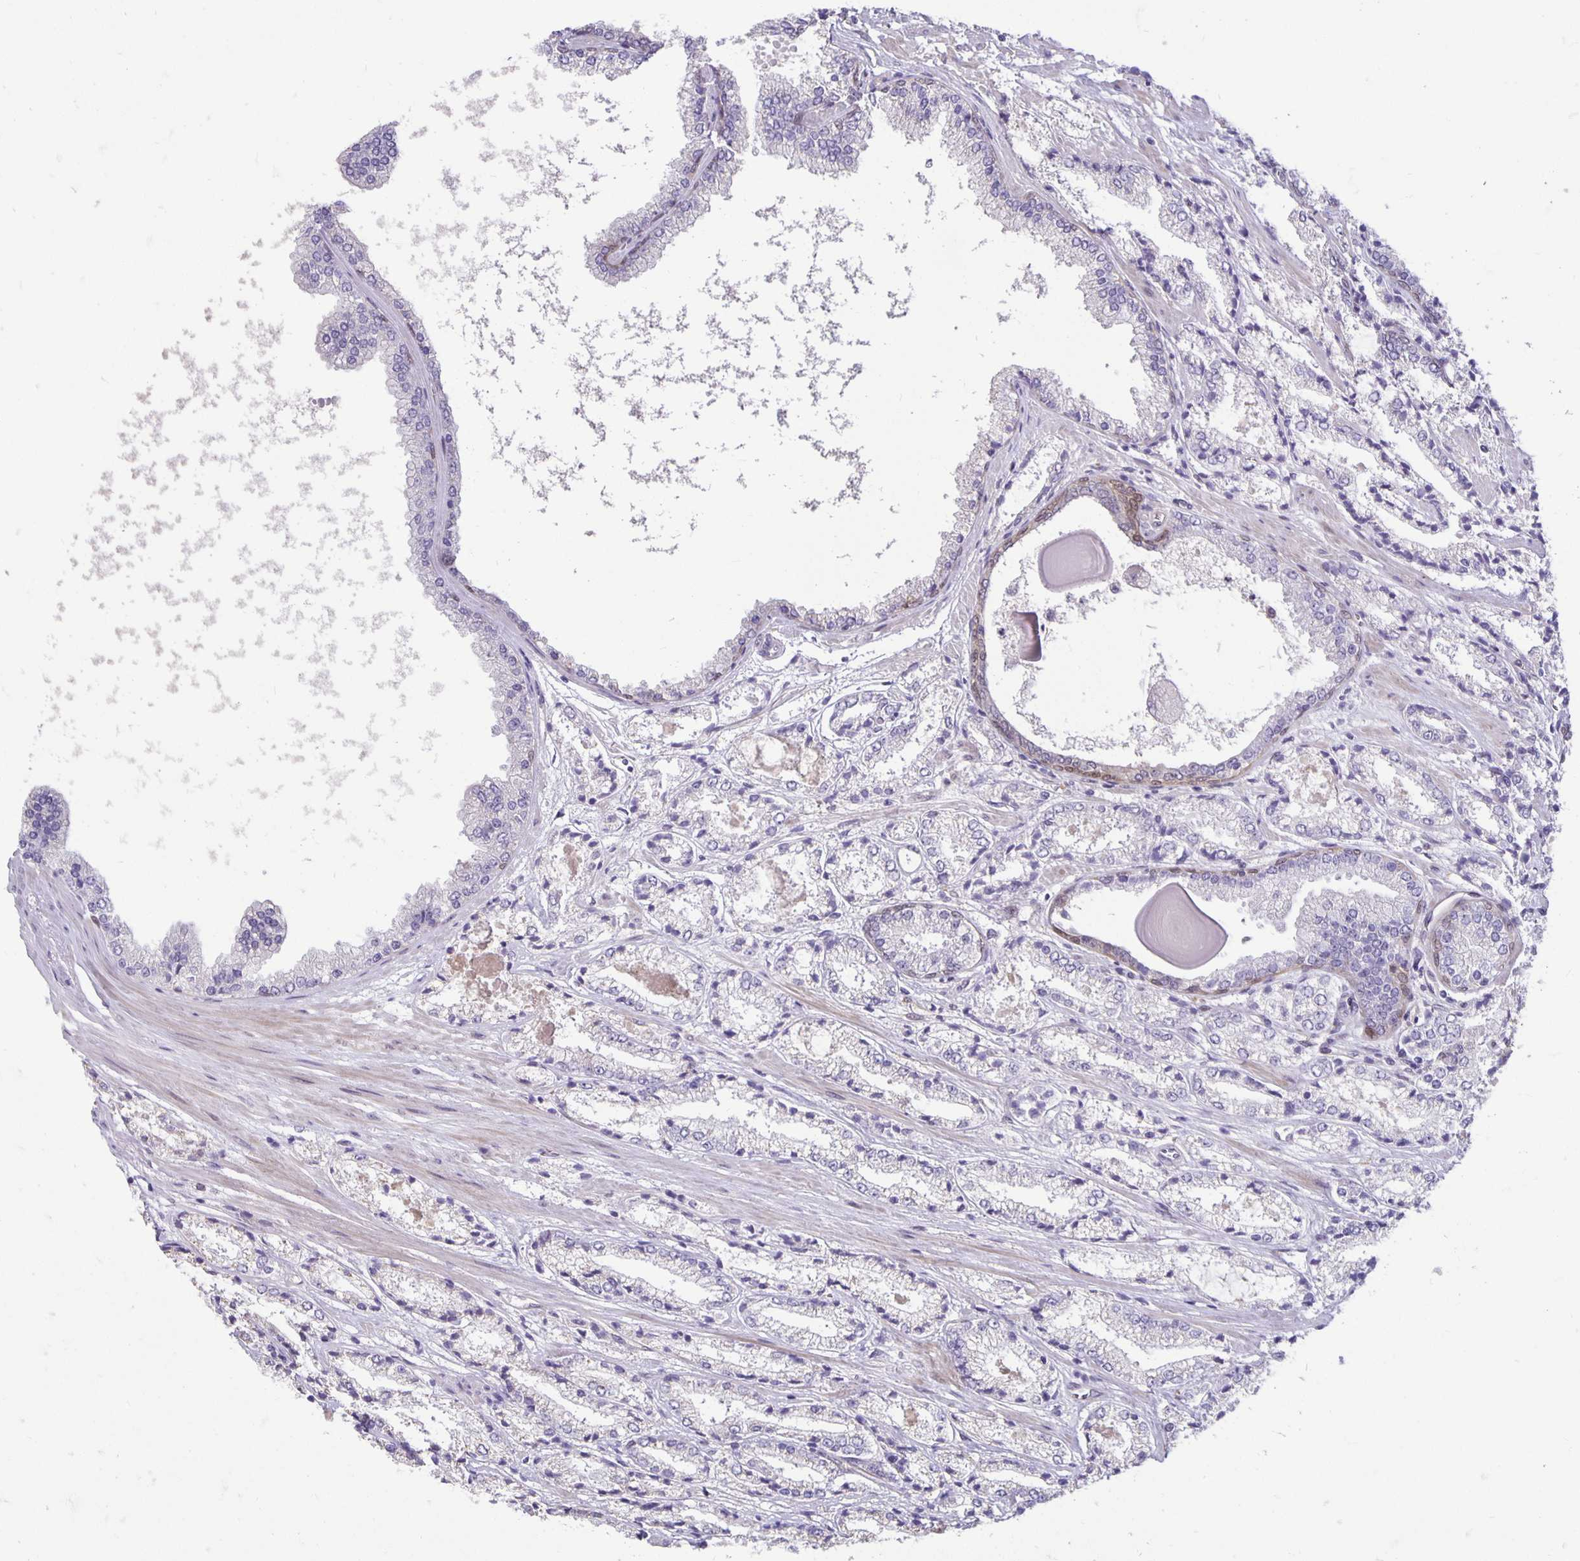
{"staining": {"intensity": "negative", "quantity": "none", "location": "none"}, "tissue": "prostate cancer", "cell_type": "Tumor cells", "image_type": "cancer", "snomed": [{"axis": "morphology", "description": "Adenocarcinoma, High grade"}, {"axis": "topography", "description": "Prostate"}], "caption": "Immunohistochemistry (IHC) micrograph of neoplastic tissue: adenocarcinoma (high-grade) (prostate) stained with DAB (3,3'-diaminobenzidine) exhibits no significant protein positivity in tumor cells. (Immunohistochemistry, brightfield microscopy, high magnification).", "gene": "TAX1BP3", "patient": {"sex": "male", "age": 64}}